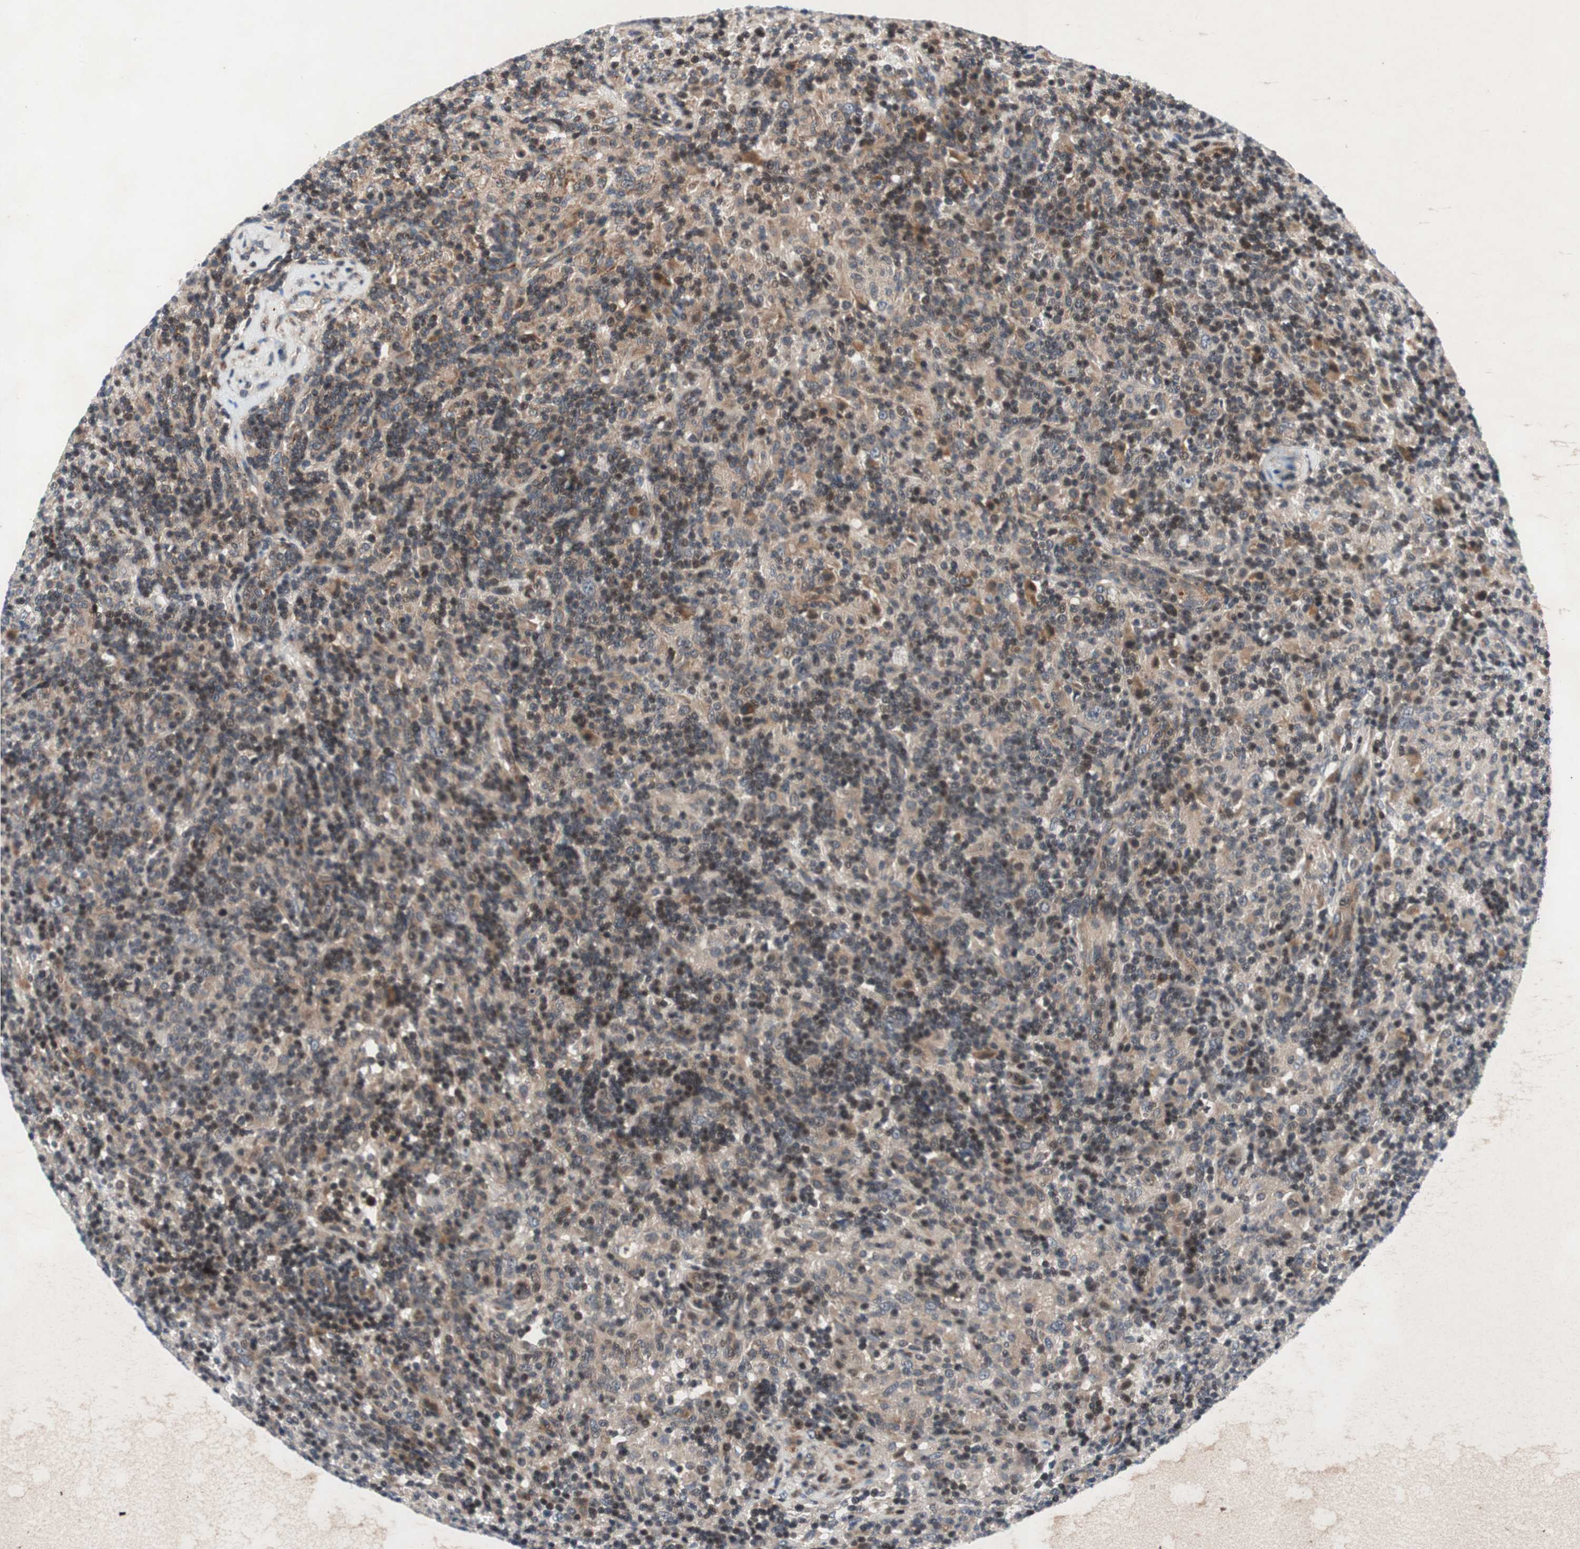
{"staining": {"intensity": "weak", "quantity": ">75%", "location": "cytoplasmic/membranous"}, "tissue": "lymphoma", "cell_type": "Tumor cells", "image_type": "cancer", "snomed": [{"axis": "morphology", "description": "Hodgkin's disease, NOS"}, {"axis": "topography", "description": "Lymph node"}], "caption": "Immunohistochemistry histopathology image of neoplastic tissue: human lymphoma stained using IHC exhibits low levels of weak protein expression localized specifically in the cytoplasmic/membranous of tumor cells, appearing as a cytoplasmic/membranous brown color.", "gene": "AKAP1", "patient": {"sex": "male", "age": 70}}